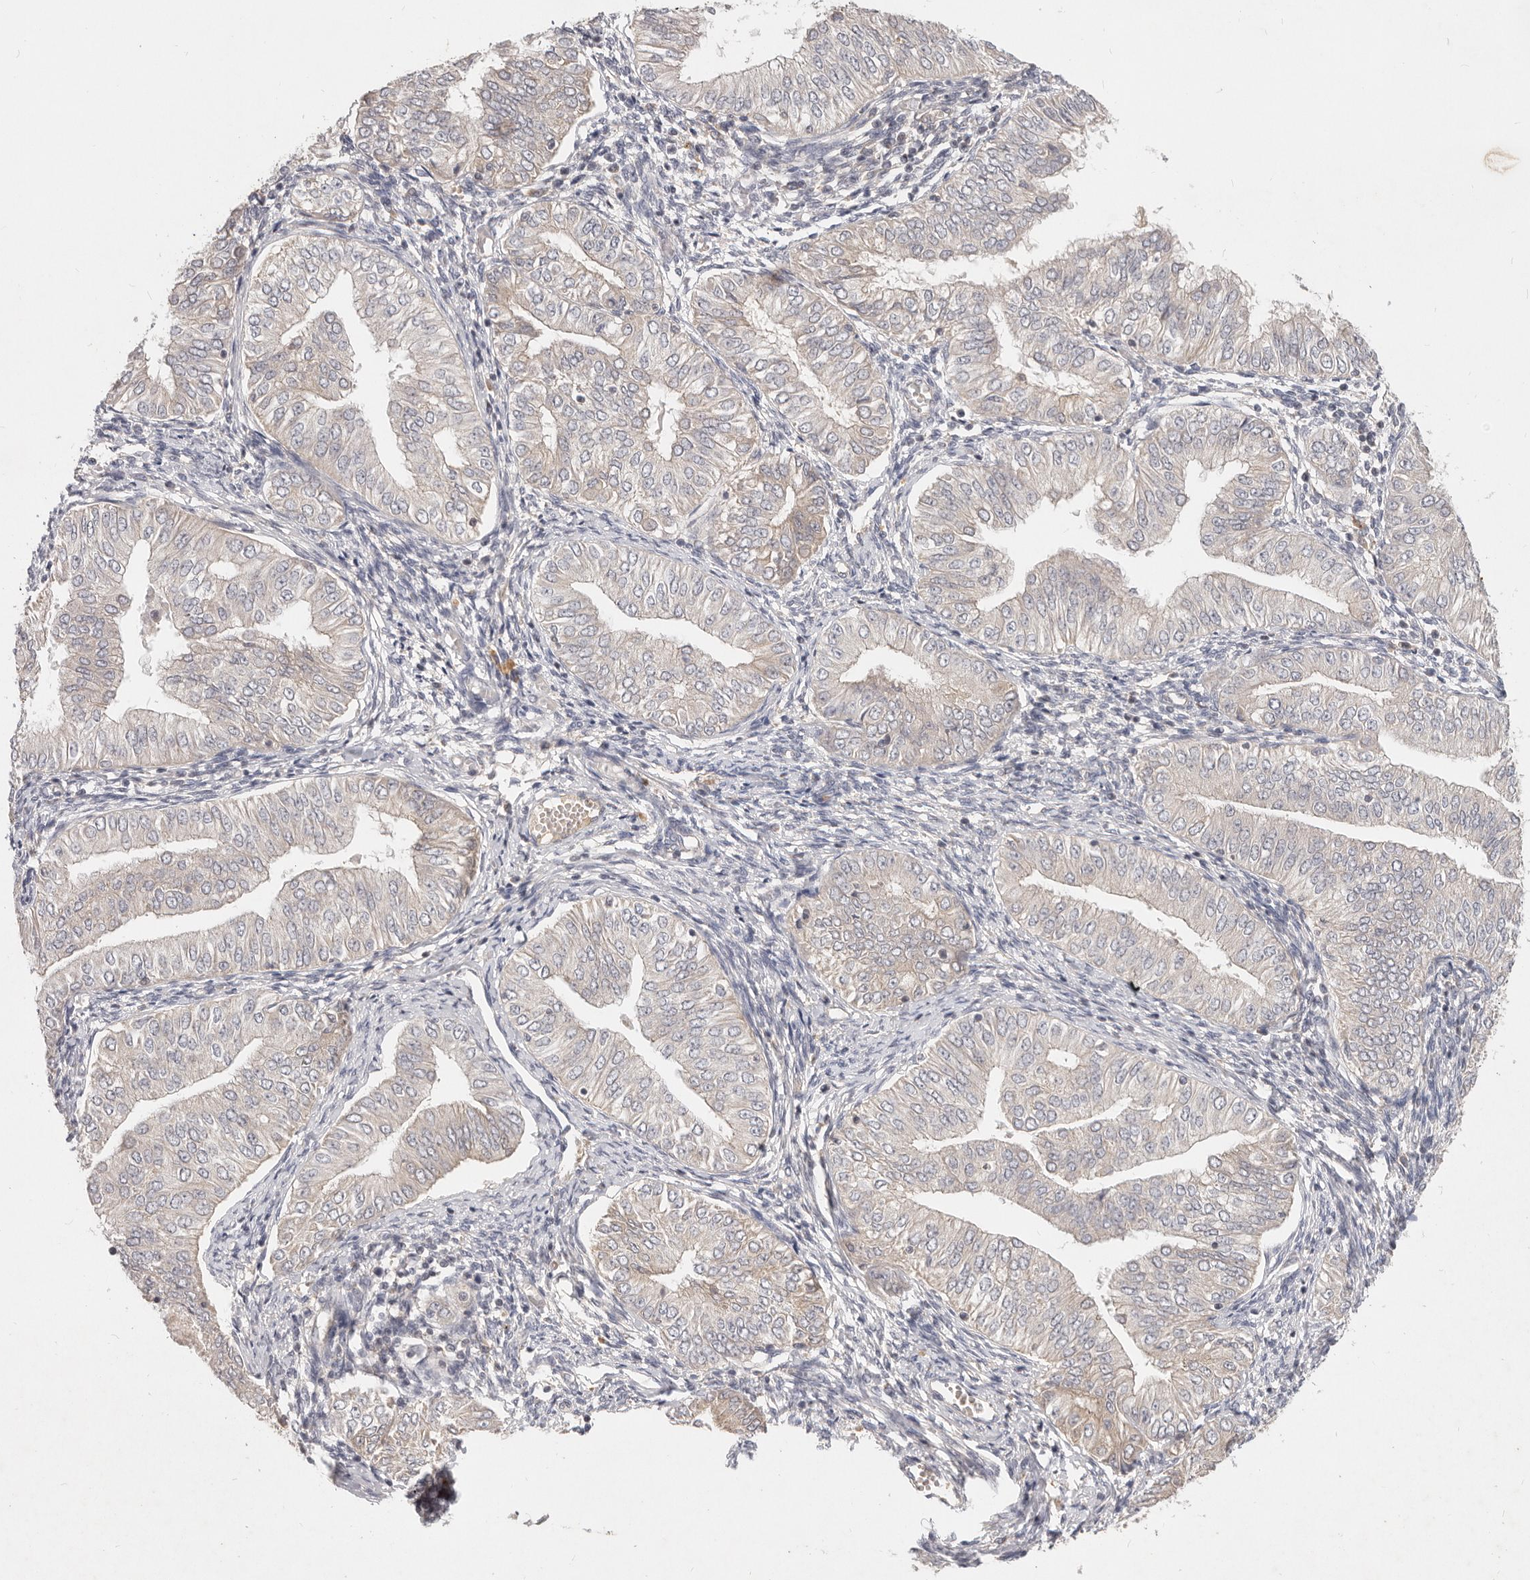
{"staining": {"intensity": "negative", "quantity": "none", "location": "none"}, "tissue": "endometrial cancer", "cell_type": "Tumor cells", "image_type": "cancer", "snomed": [{"axis": "morphology", "description": "Normal tissue, NOS"}, {"axis": "morphology", "description": "Adenocarcinoma, NOS"}, {"axis": "topography", "description": "Endometrium"}], "caption": "Adenocarcinoma (endometrial) was stained to show a protein in brown. There is no significant staining in tumor cells. (DAB (3,3'-diaminobenzidine) IHC with hematoxylin counter stain).", "gene": "USP49", "patient": {"sex": "female", "age": 53}}